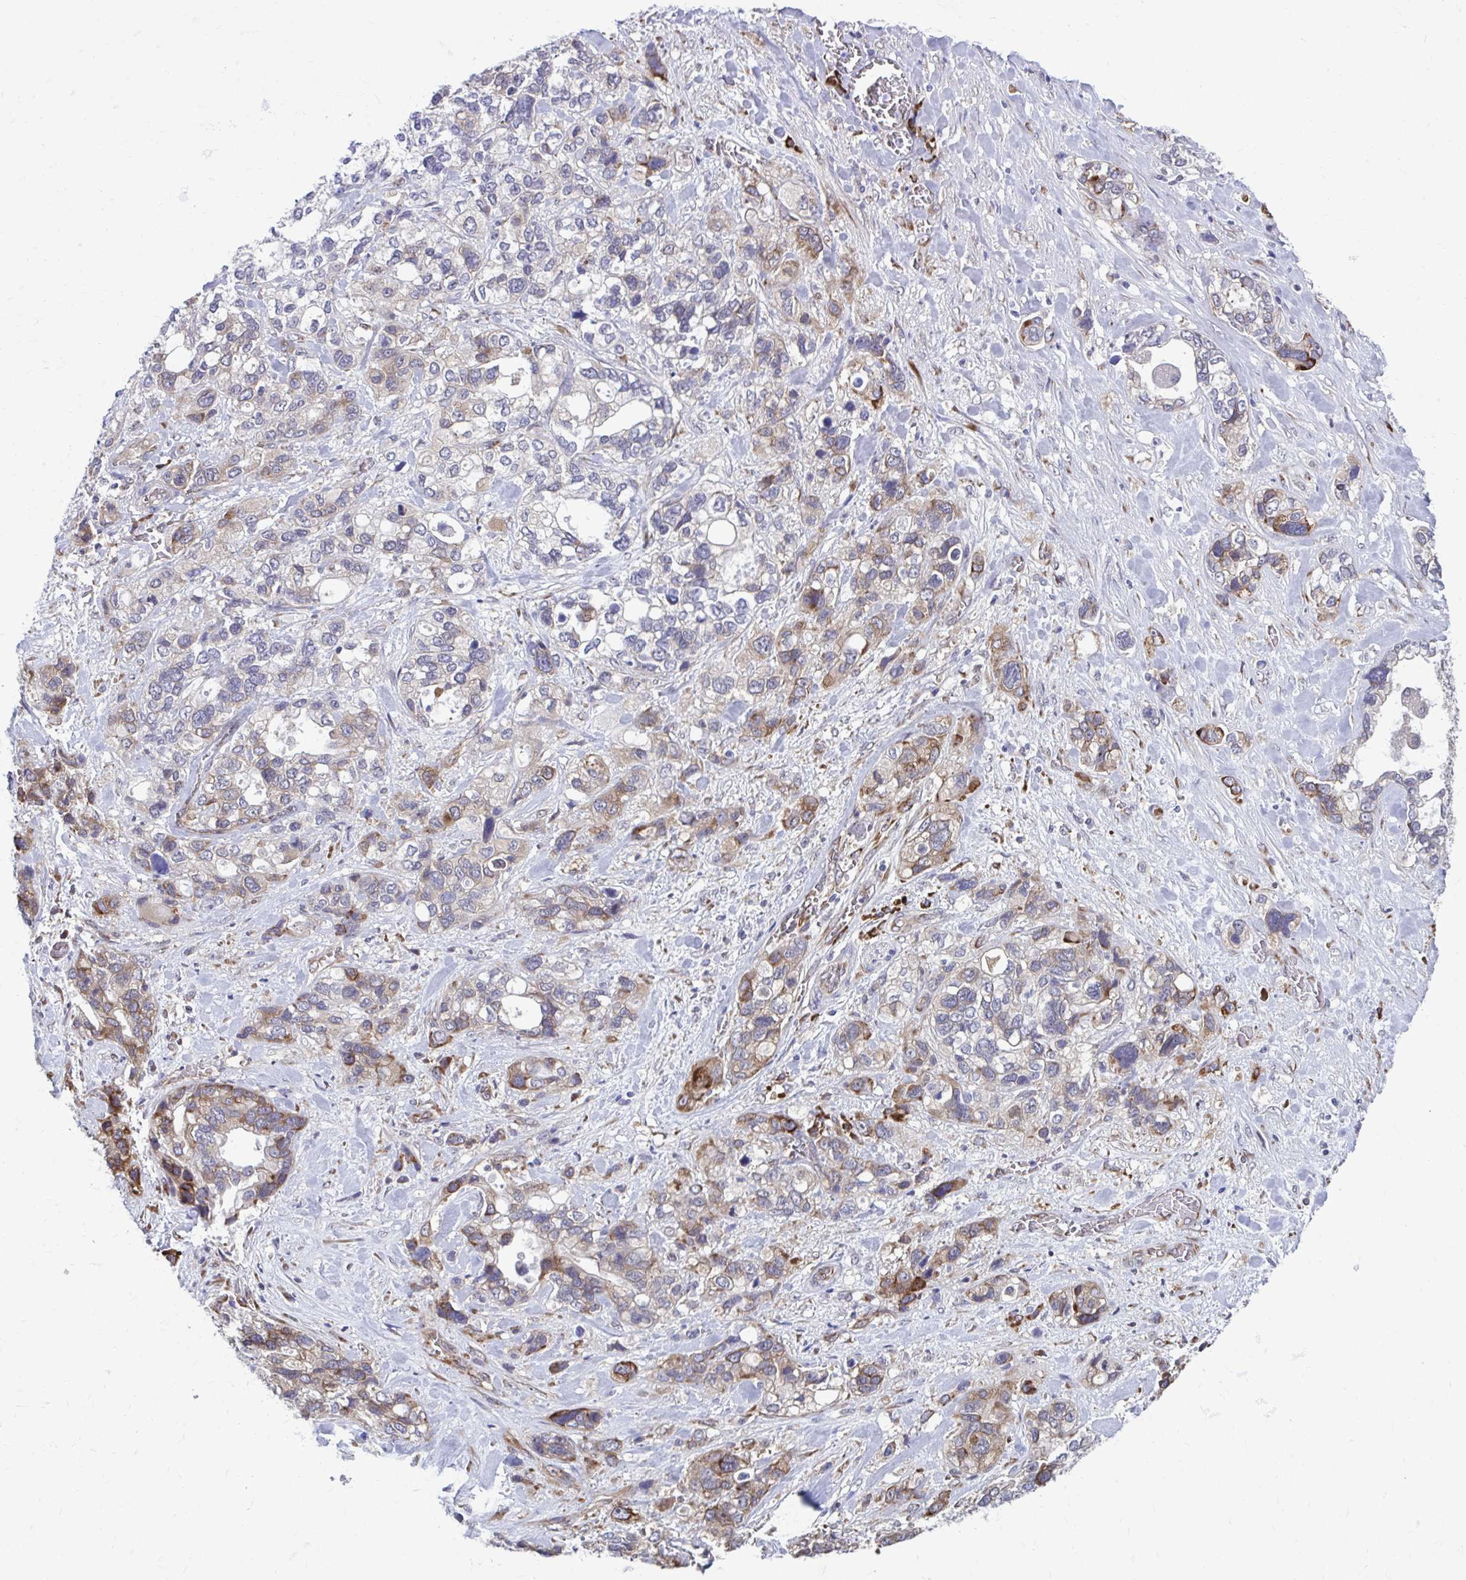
{"staining": {"intensity": "moderate", "quantity": "25%-75%", "location": "cytoplasmic/membranous"}, "tissue": "stomach cancer", "cell_type": "Tumor cells", "image_type": "cancer", "snomed": [{"axis": "morphology", "description": "Adenocarcinoma, NOS"}, {"axis": "topography", "description": "Stomach, upper"}], "caption": "The image shows staining of stomach adenocarcinoma, revealing moderate cytoplasmic/membranous protein staining (brown color) within tumor cells. Using DAB (3,3'-diaminobenzidine) (brown) and hematoxylin (blue) stains, captured at high magnification using brightfield microscopy.", "gene": "SELENON", "patient": {"sex": "female", "age": 81}}